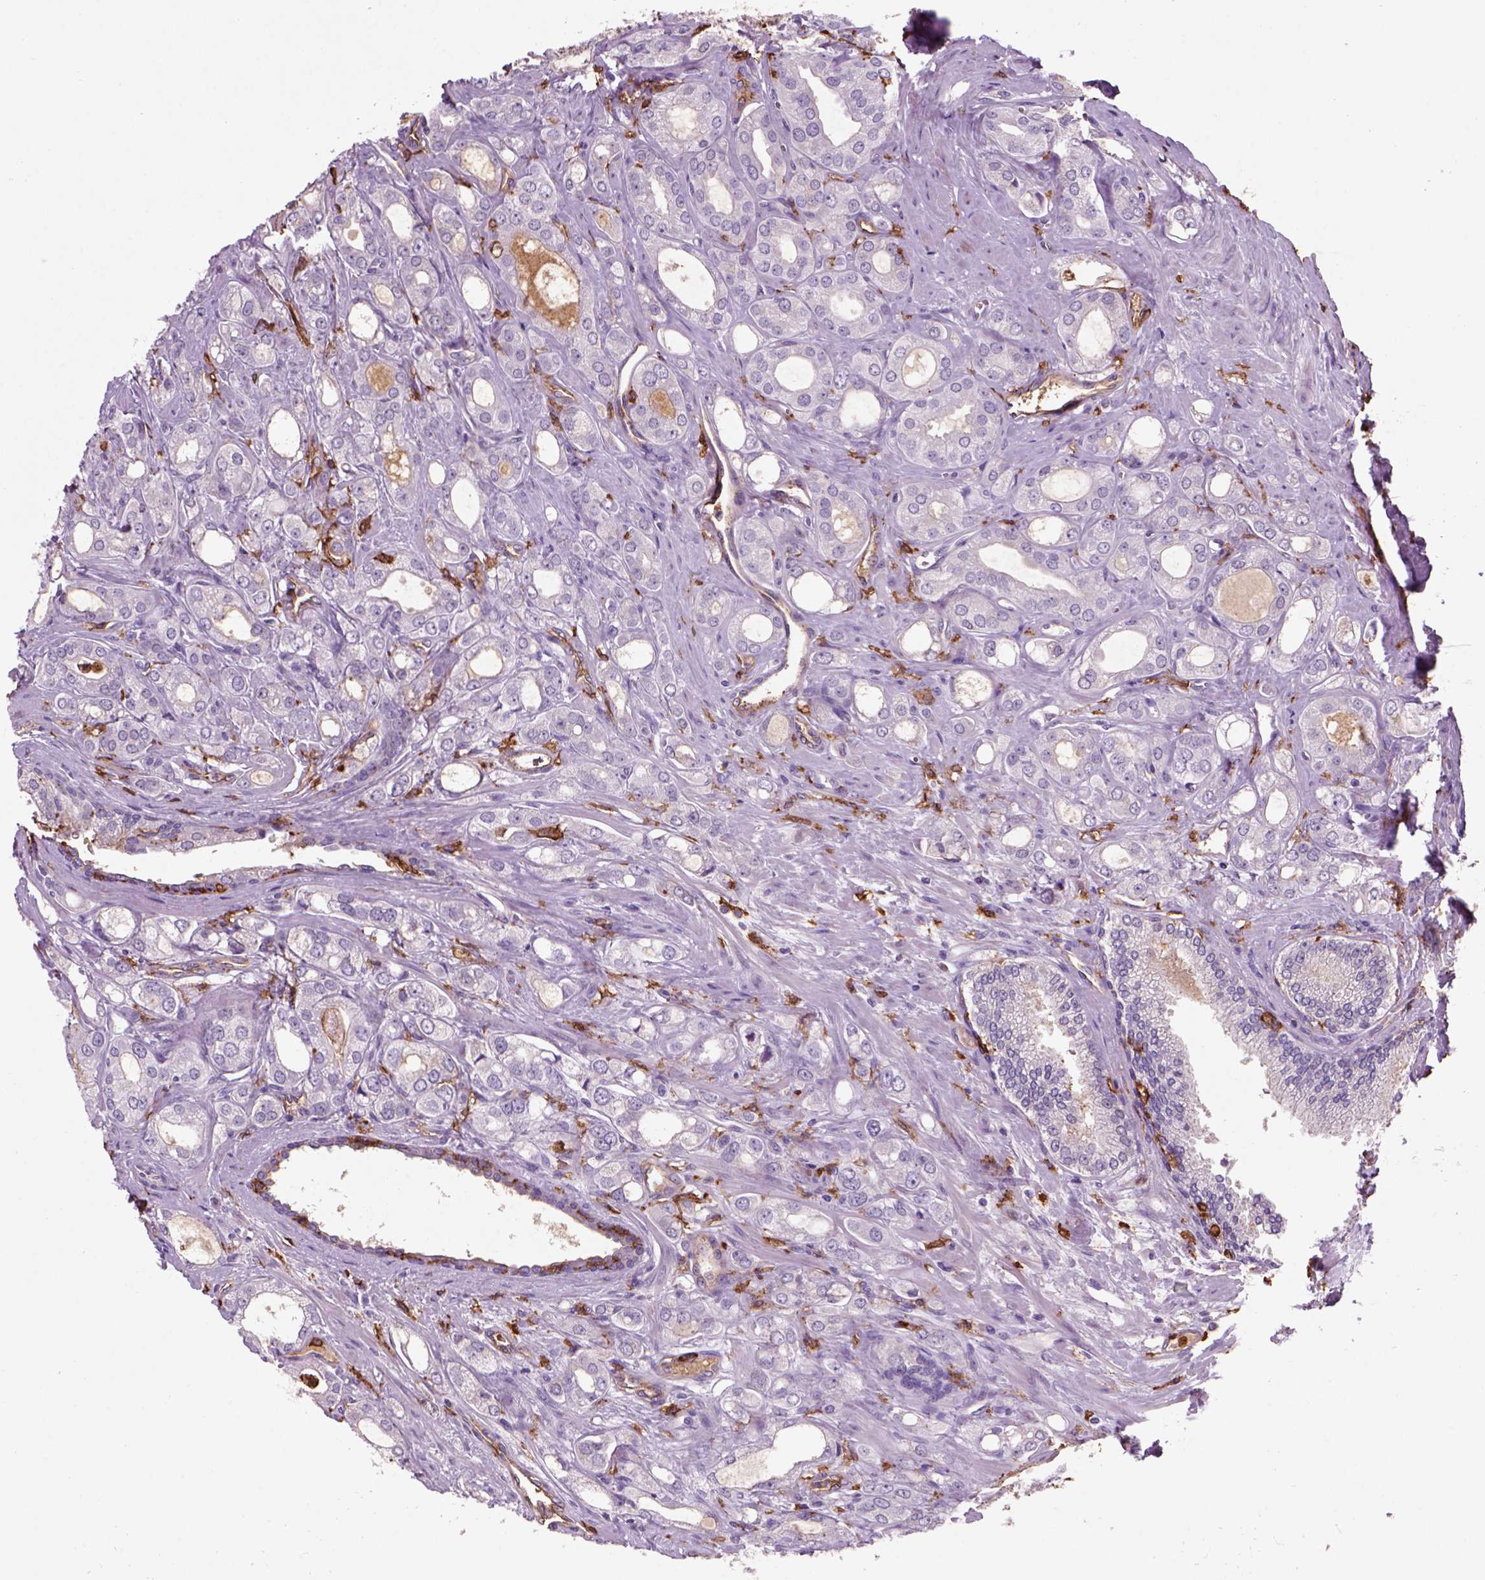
{"staining": {"intensity": "negative", "quantity": "none", "location": "none"}, "tissue": "prostate cancer", "cell_type": "Tumor cells", "image_type": "cancer", "snomed": [{"axis": "morphology", "description": "Adenocarcinoma, NOS"}, {"axis": "morphology", "description": "Adenocarcinoma, High grade"}, {"axis": "topography", "description": "Prostate"}], "caption": "A high-resolution histopathology image shows IHC staining of prostate cancer (adenocarcinoma), which shows no significant expression in tumor cells.", "gene": "CD14", "patient": {"sex": "male", "age": 70}}